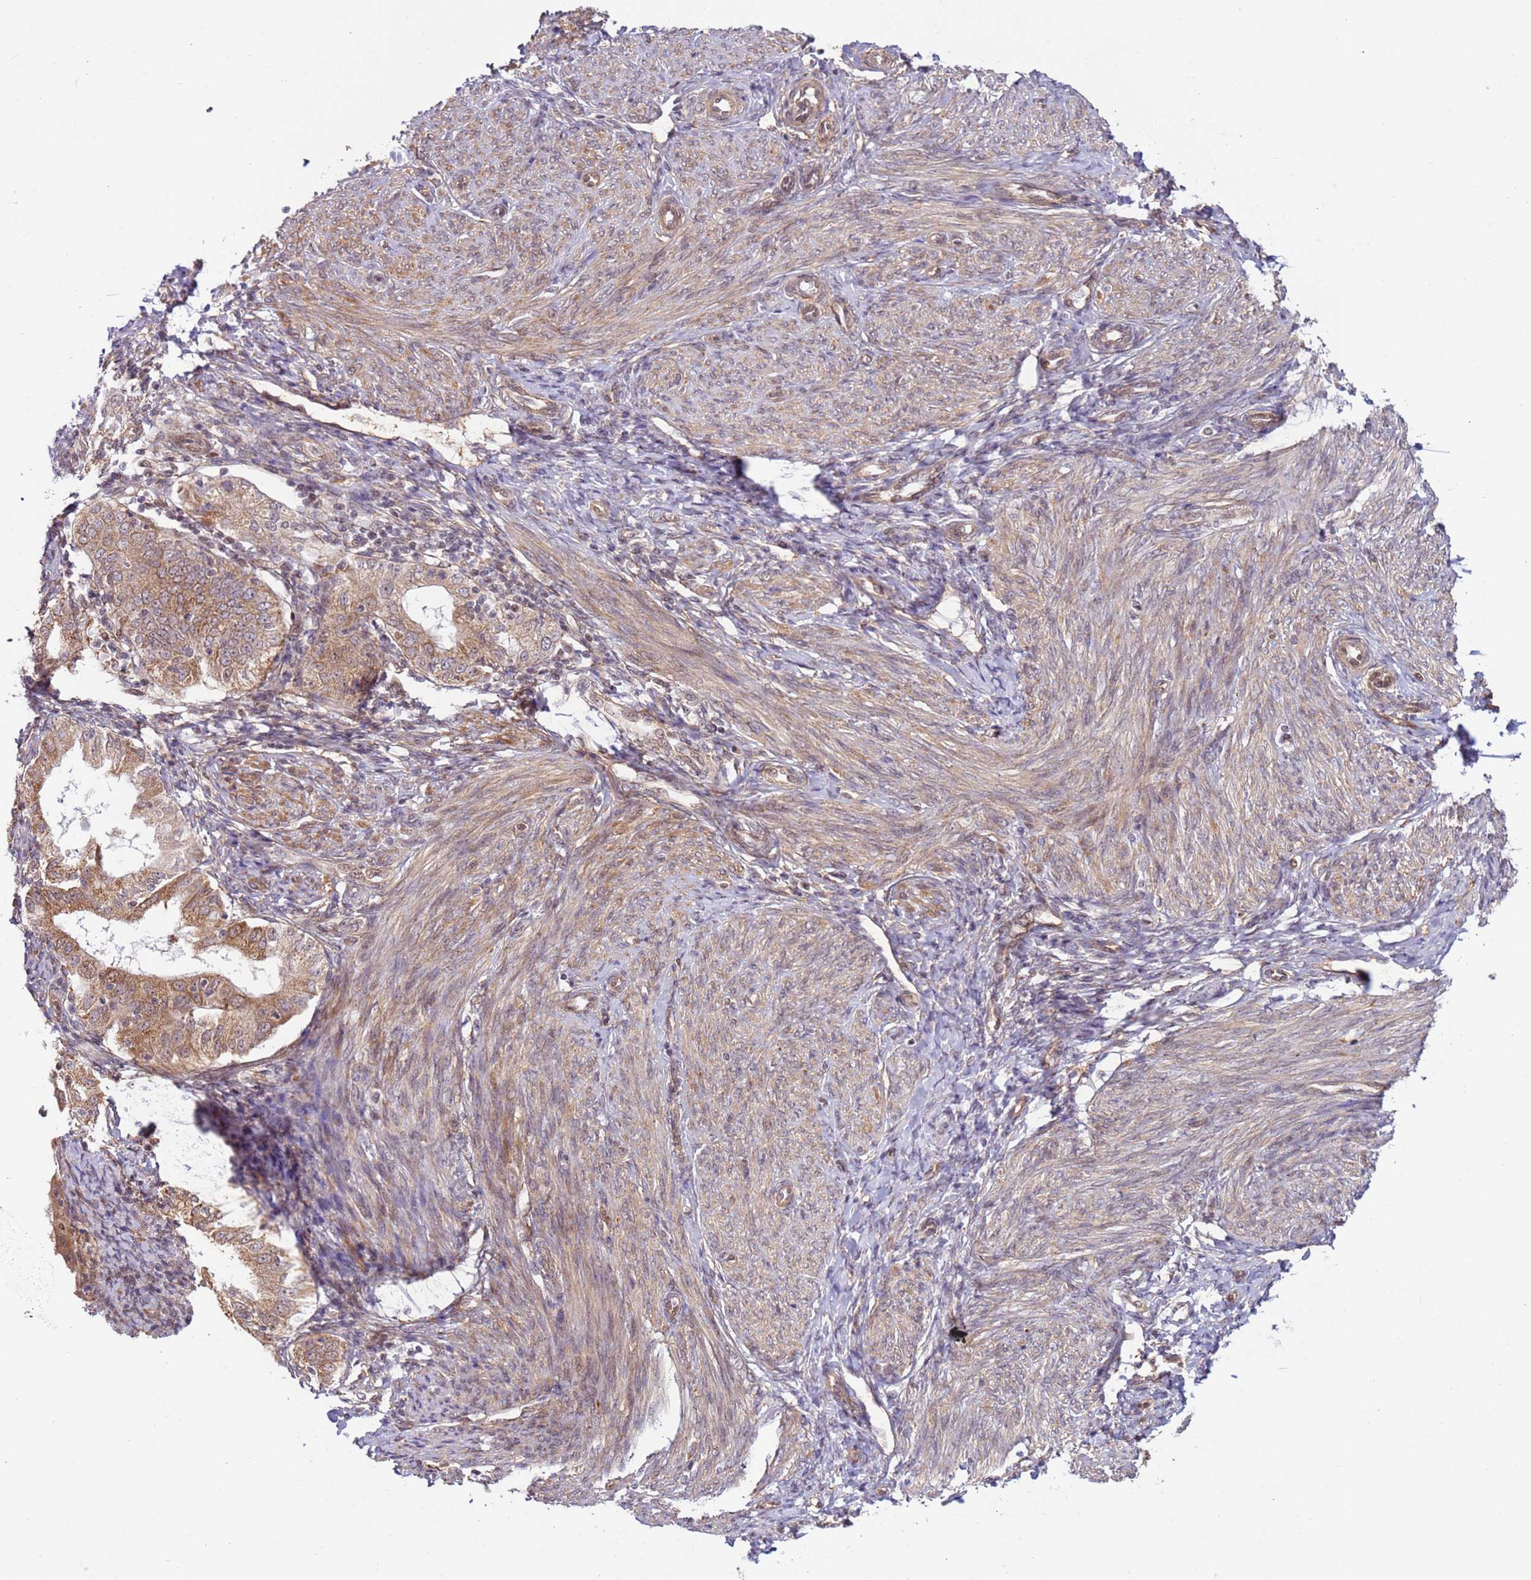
{"staining": {"intensity": "weak", "quantity": "<25%", "location": "cytoplasmic/membranous"}, "tissue": "endometrium", "cell_type": "Cells in endometrial stroma", "image_type": "normal", "snomed": [{"axis": "morphology", "description": "Normal tissue, NOS"}, {"axis": "topography", "description": "Endometrium"}], "caption": "An image of endometrium stained for a protein shows no brown staining in cells in endometrial stroma.", "gene": "DCAF4", "patient": {"sex": "female", "age": 72}}